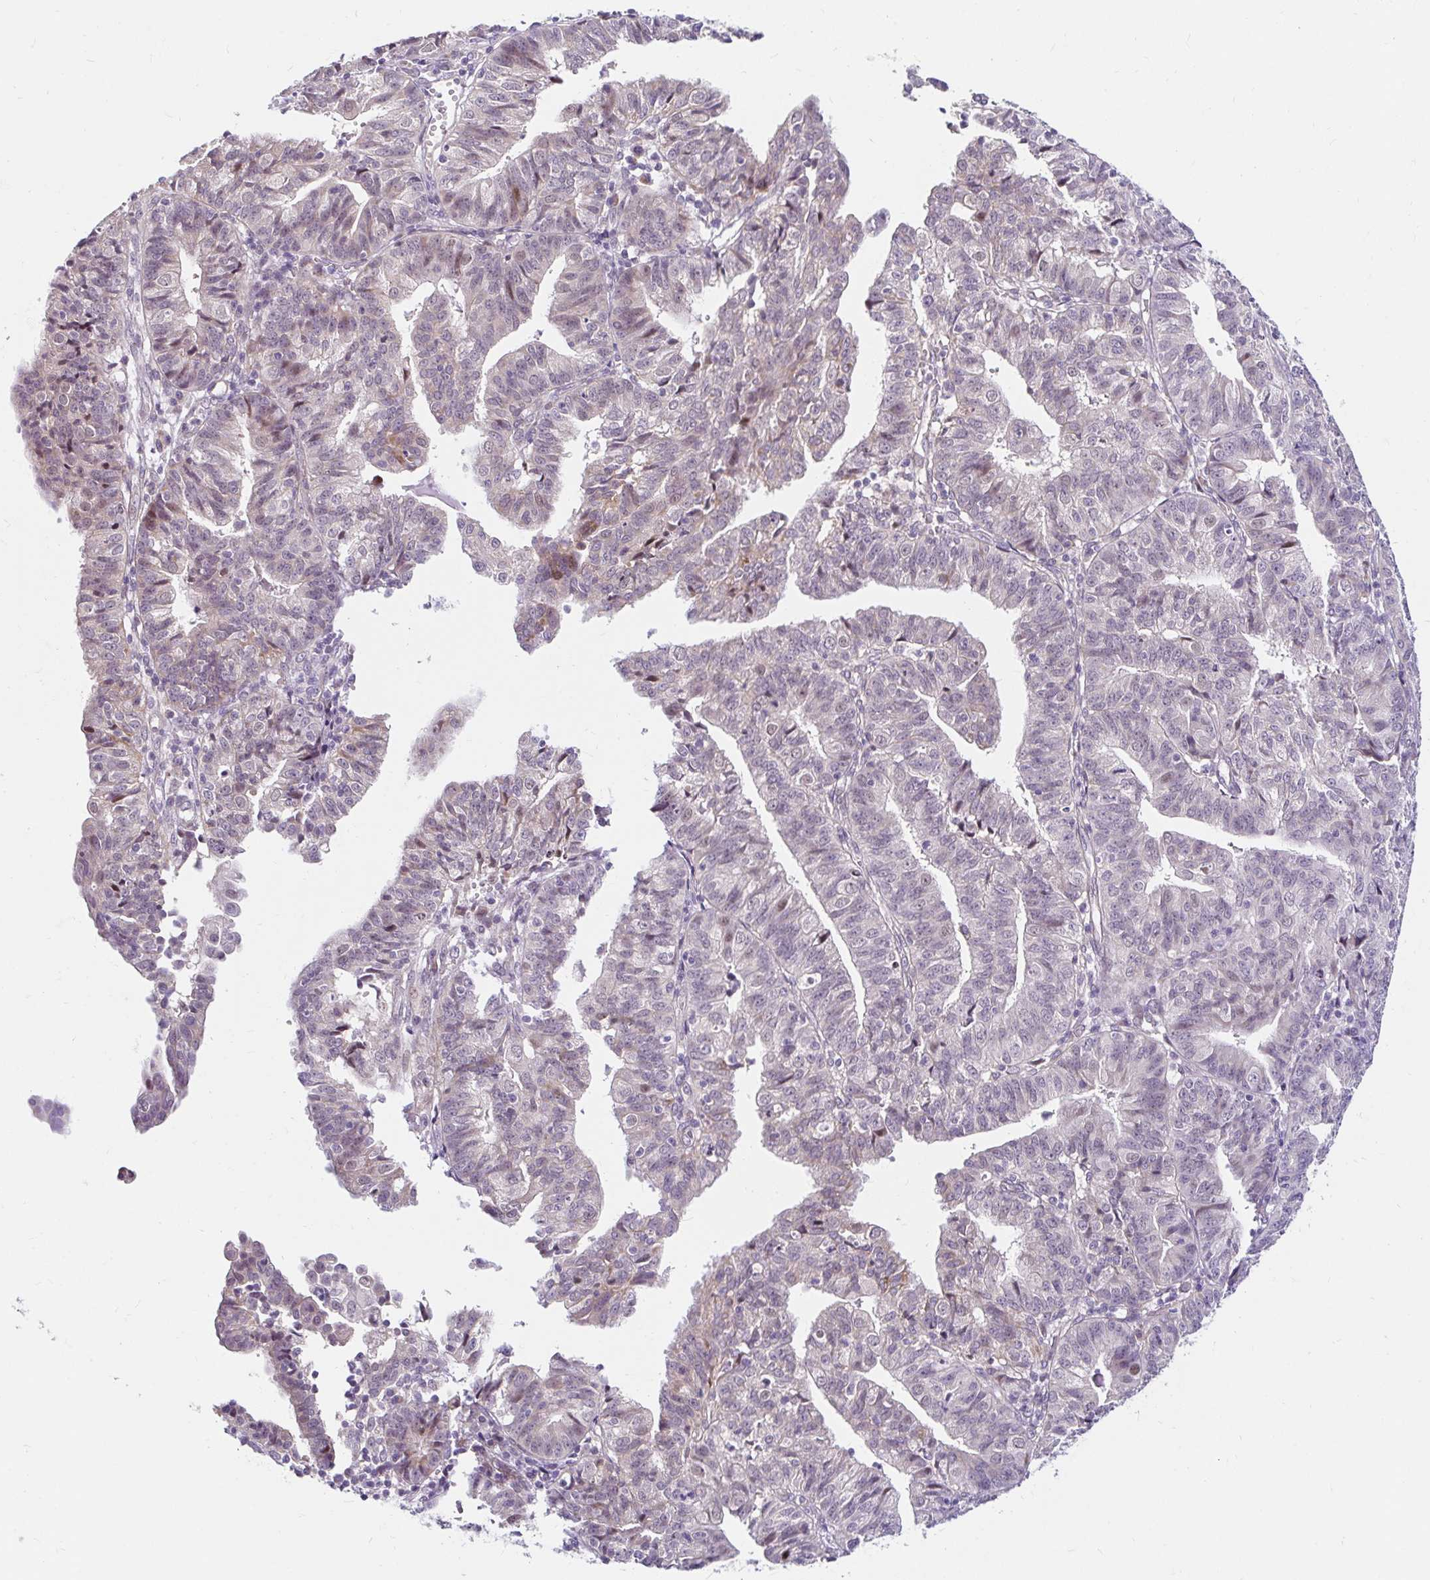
{"staining": {"intensity": "negative", "quantity": "none", "location": "none"}, "tissue": "endometrial cancer", "cell_type": "Tumor cells", "image_type": "cancer", "snomed": [{"axis": "morphology", "description": "Adenocarcinoma, NOS"}, {"axis": "topography", "description": "Endometrium"}], "caption": "Histopathology image shows no protein expression in tumor cells of adenocarcinoma (endometrial) tissue.", "gene": "GUCY1A1", "patient": {"sex": "female", "age": 56}}